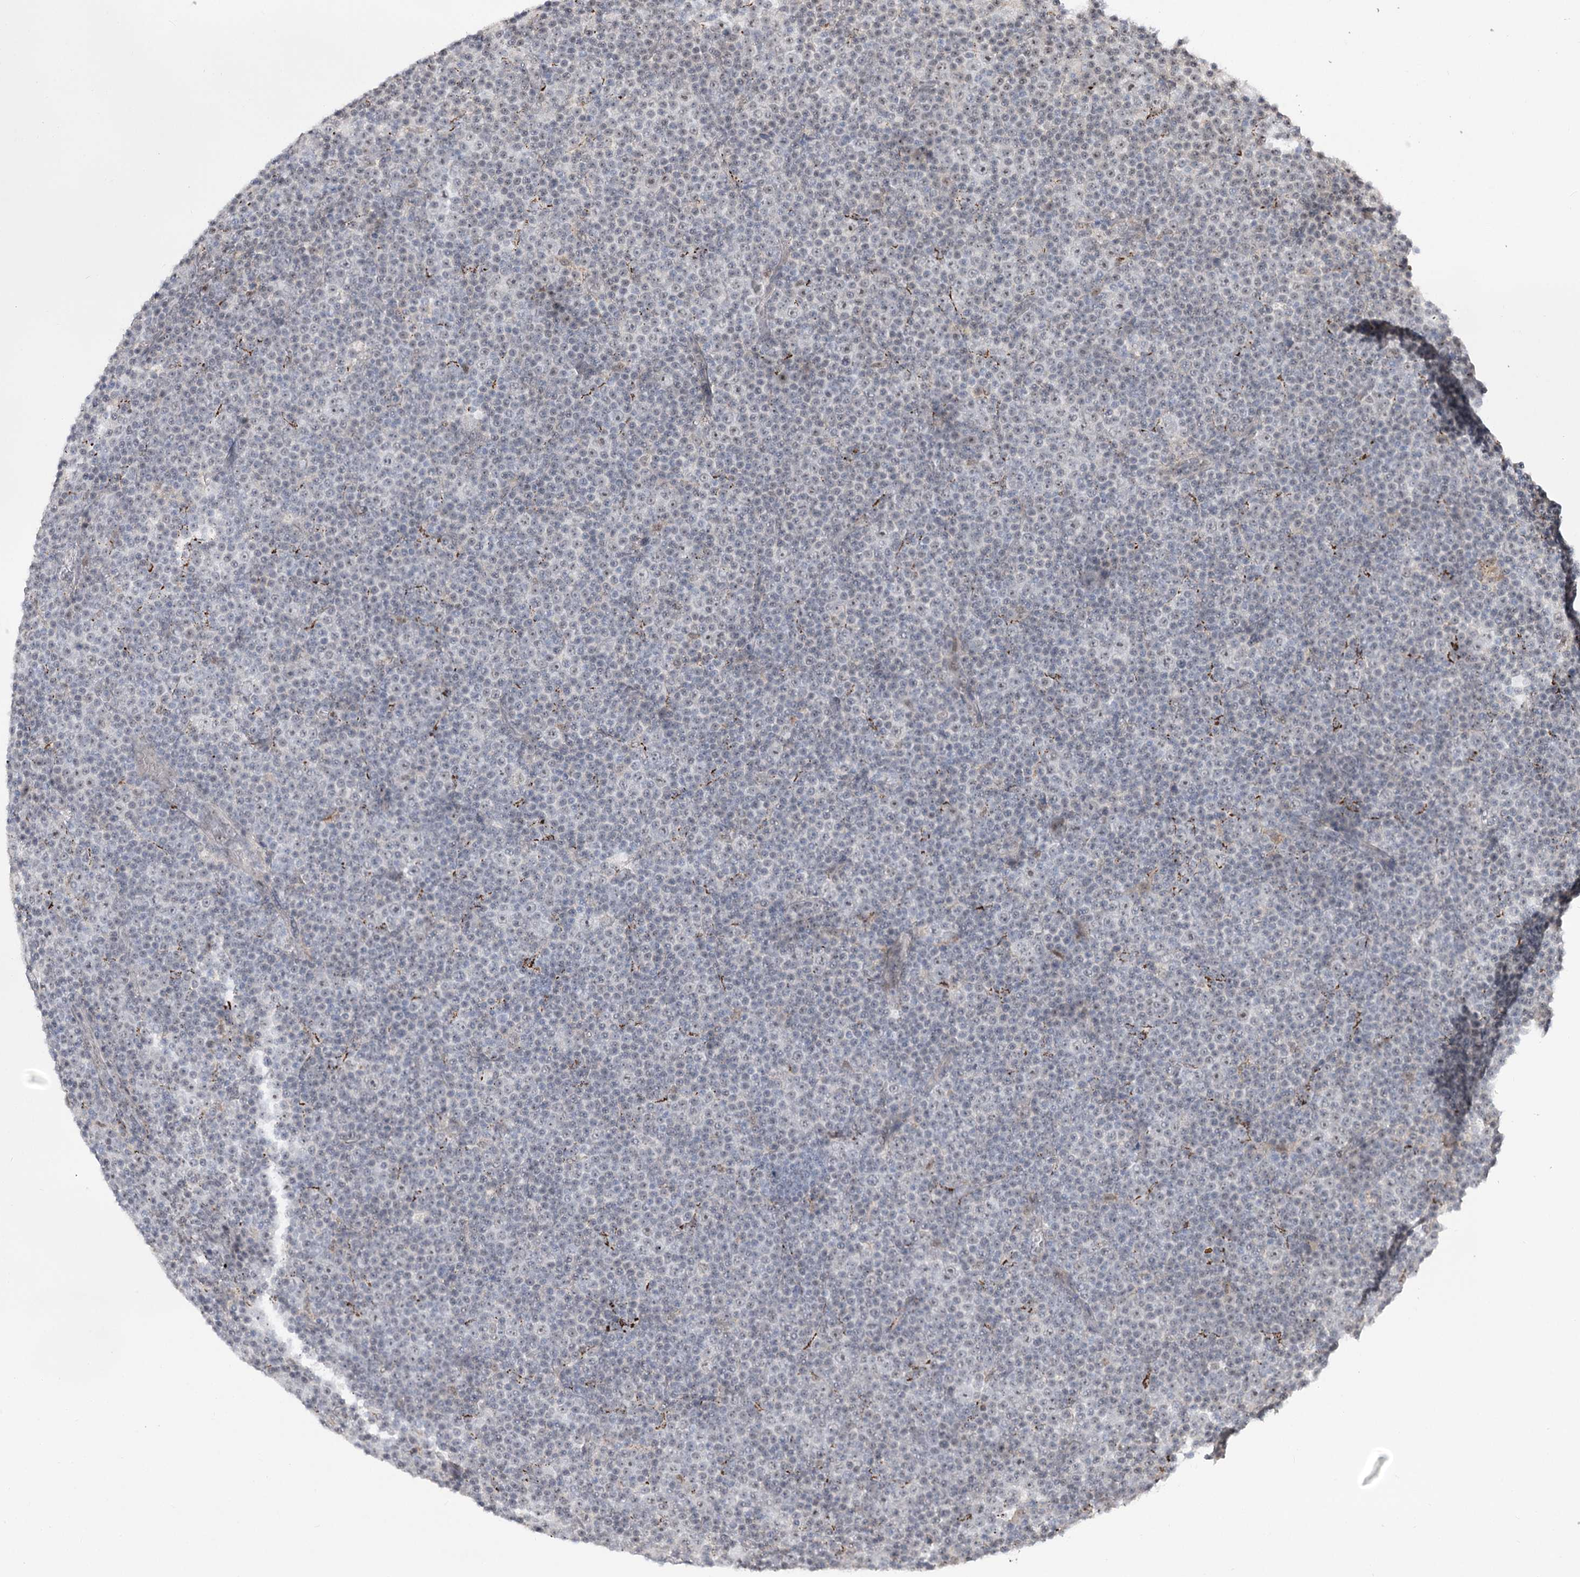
{"staining": {"intensity": "negative", "quantity": "none", "location": "none"}, "tissue": "lymphoma", "cell_type": "Tumor cells", "image_type": "cancer", "snomed": [{"axis": "morphology", "description": "Malignant lymphoma, non-Hodgkin's type, Low grade"}, {"axis": "topography", "description": "Lymph node"}], "caption": "This is a histopathology image of immunohistochemistry staining of malignant lymphoma, non-Hodgkin's type (low-grade), which shows no expression in tumor cells.", "gene": "ZSCAN23", "patient": {"sex": "female", "age": 67}}